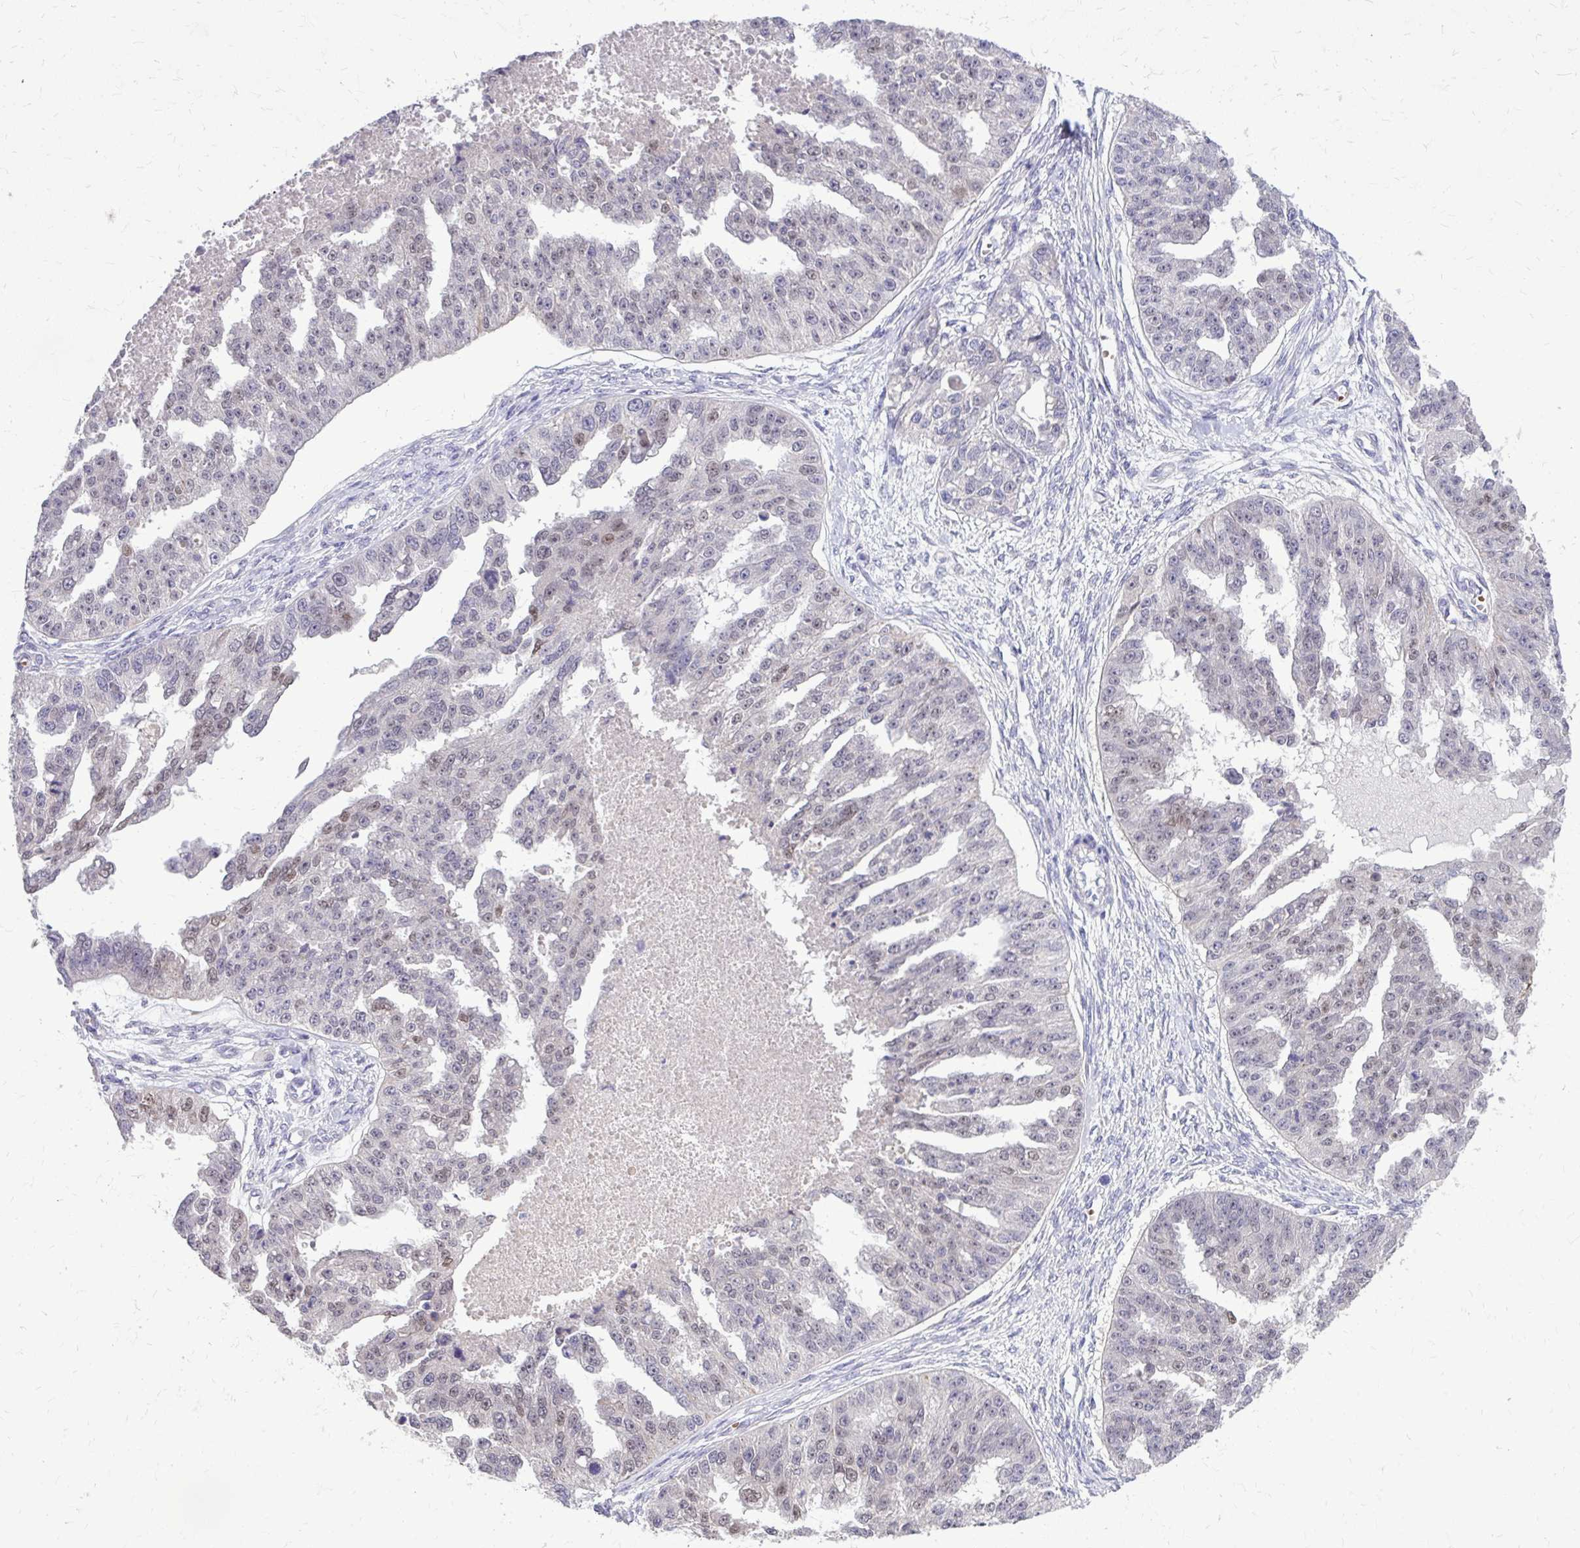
{"staining": {"intensity": "moderate", "quantity": "<25%", "location": "nuclear"}, "tissue": "ovarian cancer", "cell_type": "Tumor cells", "image_type": "cancer", "snomed": [{"axis": "morphology", "description": "Cystadenocarcinoma, serous, NOS"}, {"axis": "topography", "description": "Ovary"}], "caption": "Protein staining exhibits moderate nuclear expression in approximately <25% of tumor cells in serous cystadenocarcinoma (ovarian).", "gene": "DPY19L1", "patient": {"sex": "female", "age": 58}}